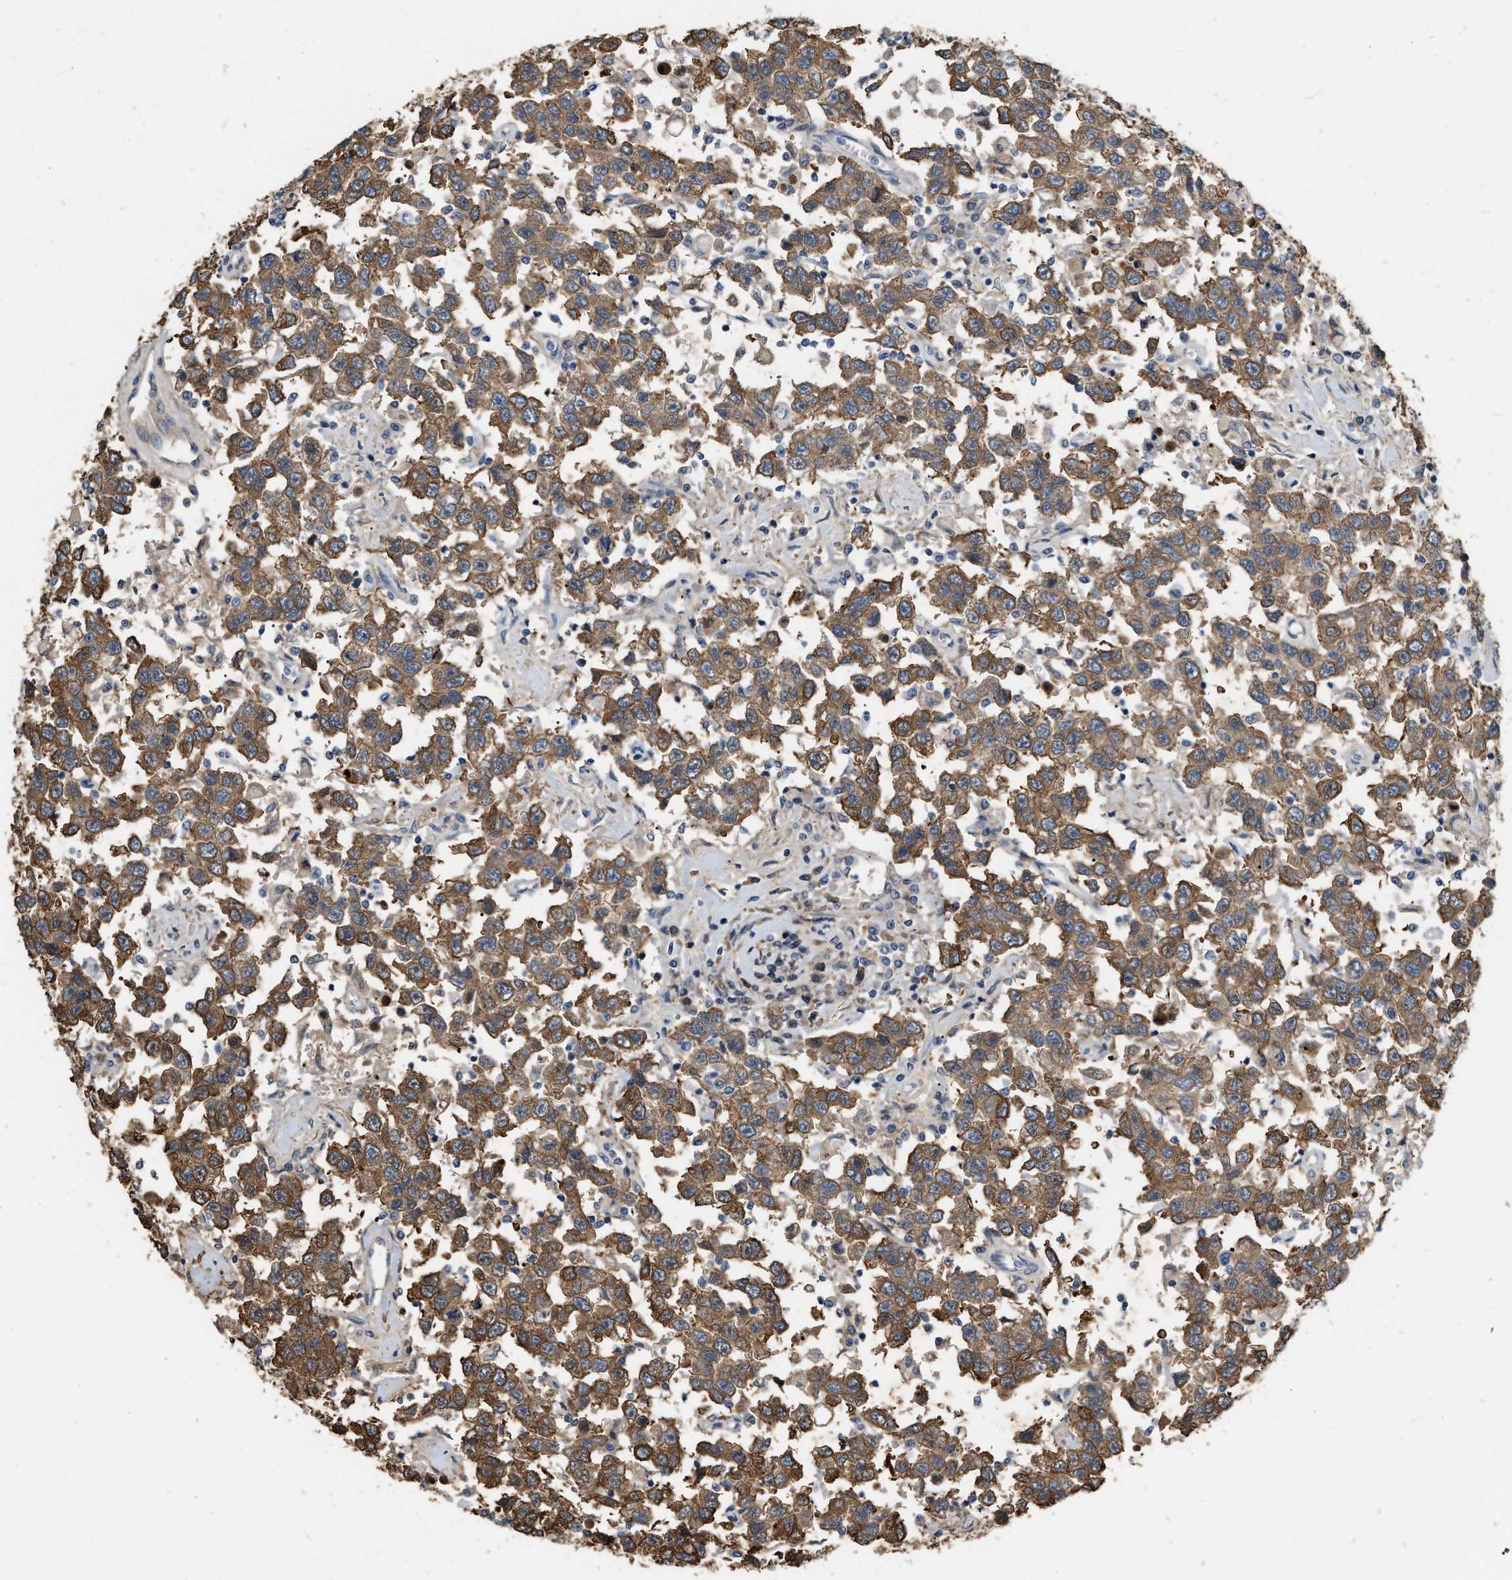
{"staining": {"intensity": "moderate", "quantity": ">75%", "location": "cytoplasmic/membranous"}, "tissue": "testis cancer", "cell_type": "Tumor cells", "image_type": "cancer", "snomed": [{"axis": "morphology", "description": "Seminoma, NOS"}, {"axis": "topography", "description": "Testis"}], "caption": "Testis cancer stained with DAB immunohistochemistry exhibits medium levels of moderate cytoplasmic/membranous staining in about >75% of tumor cells.", "gene": "CSNK1A1", "patient": {"sex": "male", "age": 41}}